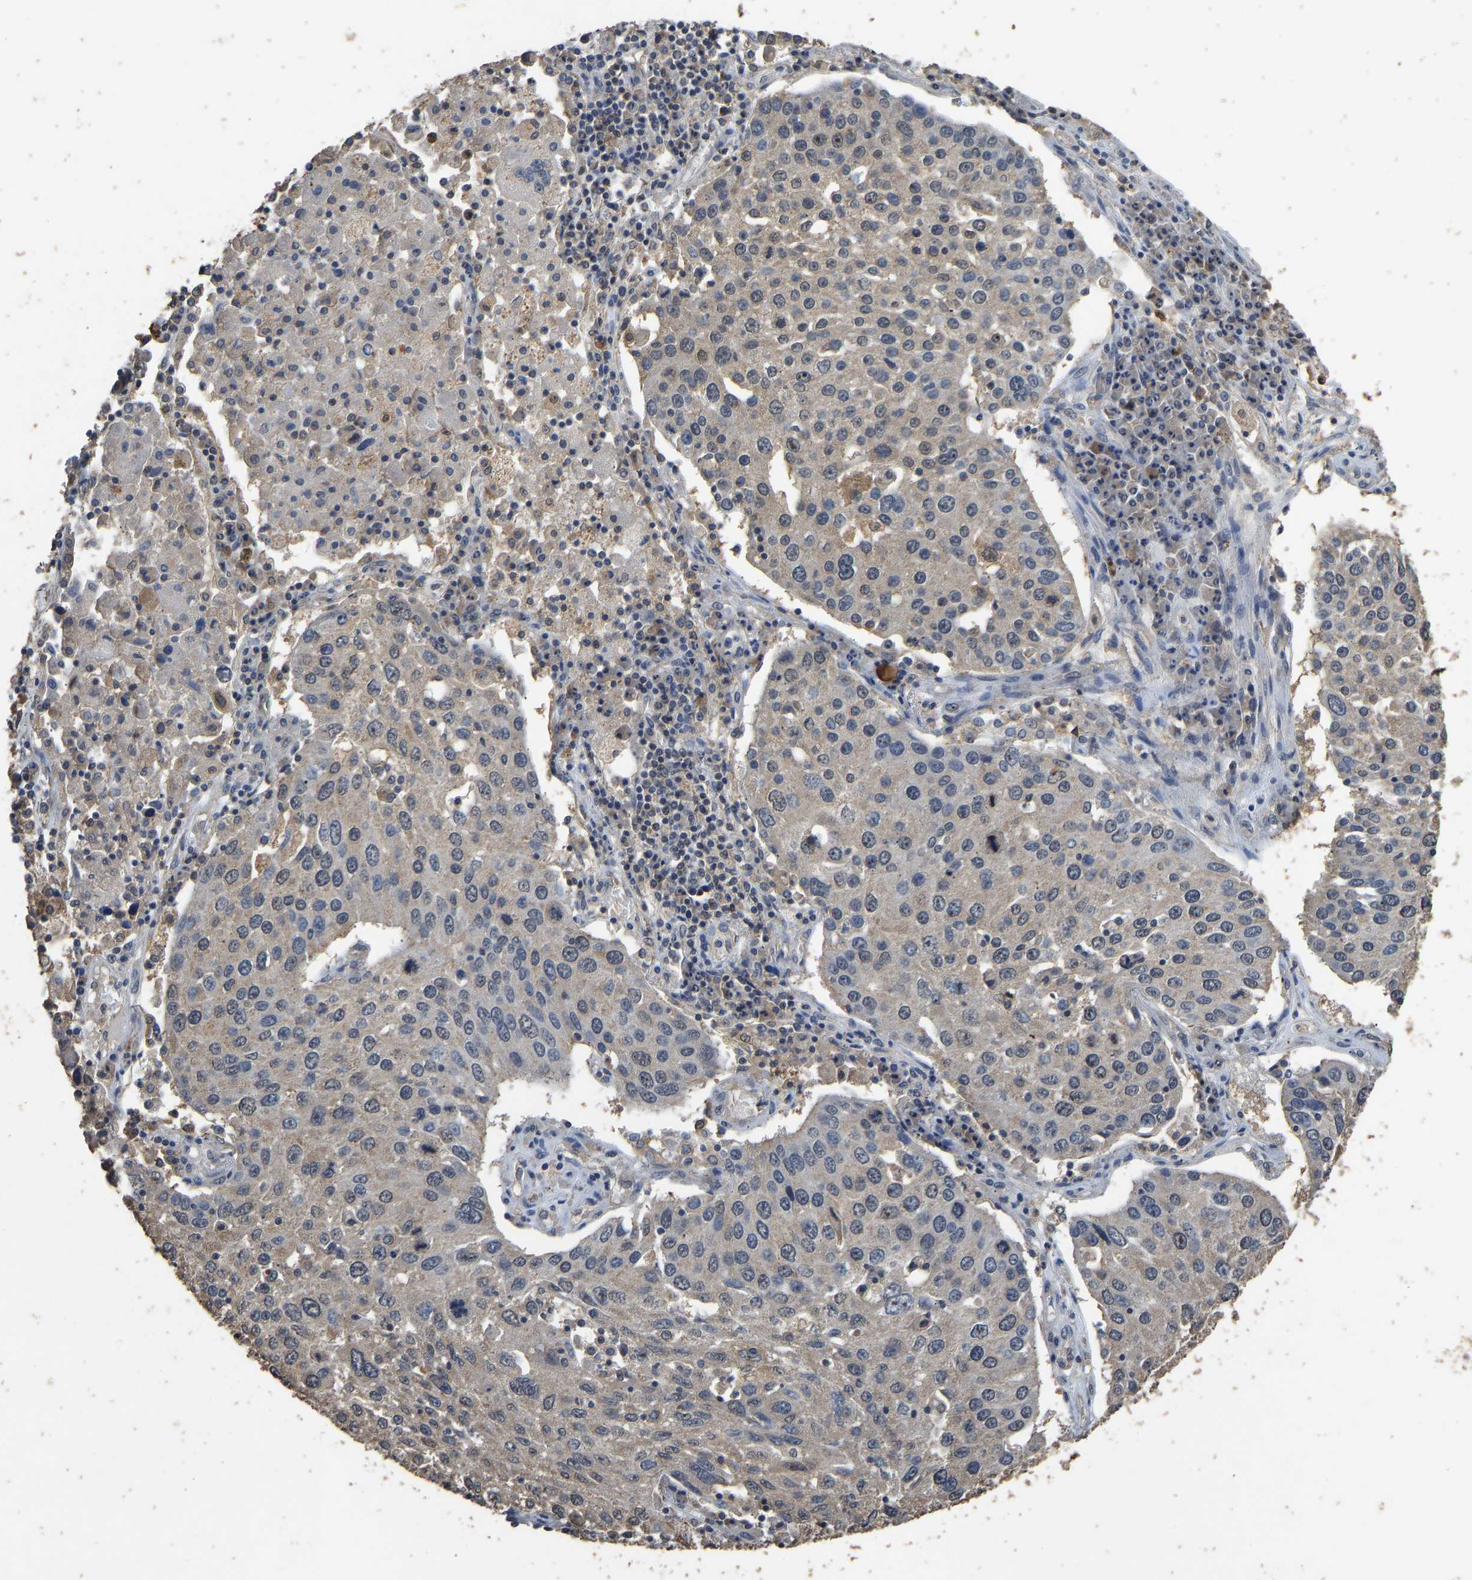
{"staining": {"intensity": "weak", "quantity": "<25%", "location": "cytoplasmic/membranous"}, "tissue": "lung cancer", "cell_type": "Tumor cells", "image_type": "cancer", "snomed": [{"axis": "morphology", "description": "Squamous cell carcinoma, NOS"}, {"axis": "topography", "description": "Lung"}], "caption": "Tumor cells are negative for brown protein staining in lung squamous cell carcinoma.", "gene": "CIDEC", "patient": {"sex": "male", "age": 65}}